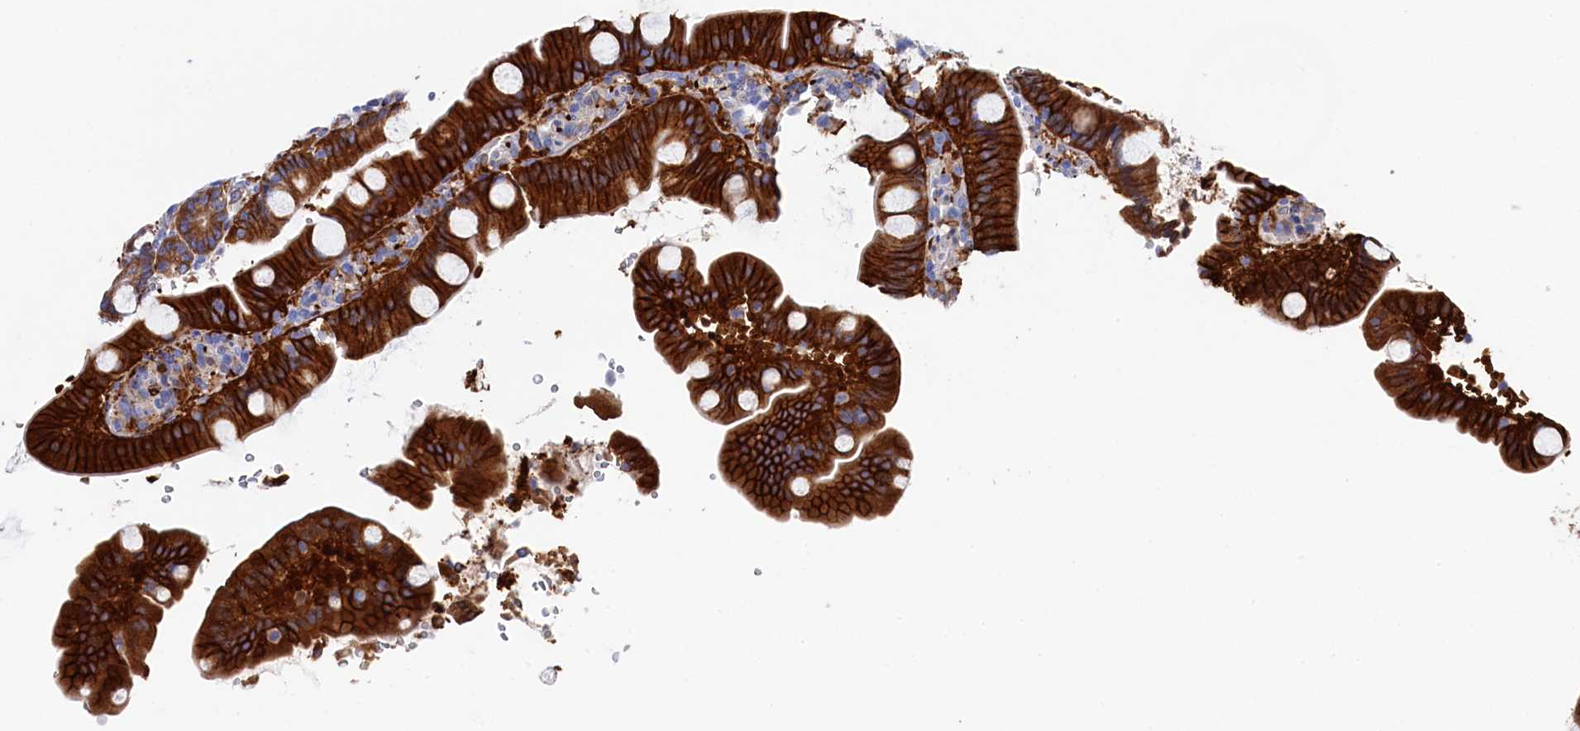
{"staining": {"intensity": "strong", "quantity": ">75%", "location": "cytoplasmic/membranous"}, "tissue": "duodenum", "cell_type": "Glandular cells", "image_type": "normal", "snomed": [{"axis": "morphology", "description": "Normal tissue, NOS"}, {"axis": "topography", "description": "Duodenum"}], "caption": "Human duodenum stained for a protein (brown) demonstrates strong cytoplasmic/membranous positive expression in about >75% of glandular cells.", "gene": "C12orf73", "patient": {"sex": "male", "age": 55}}